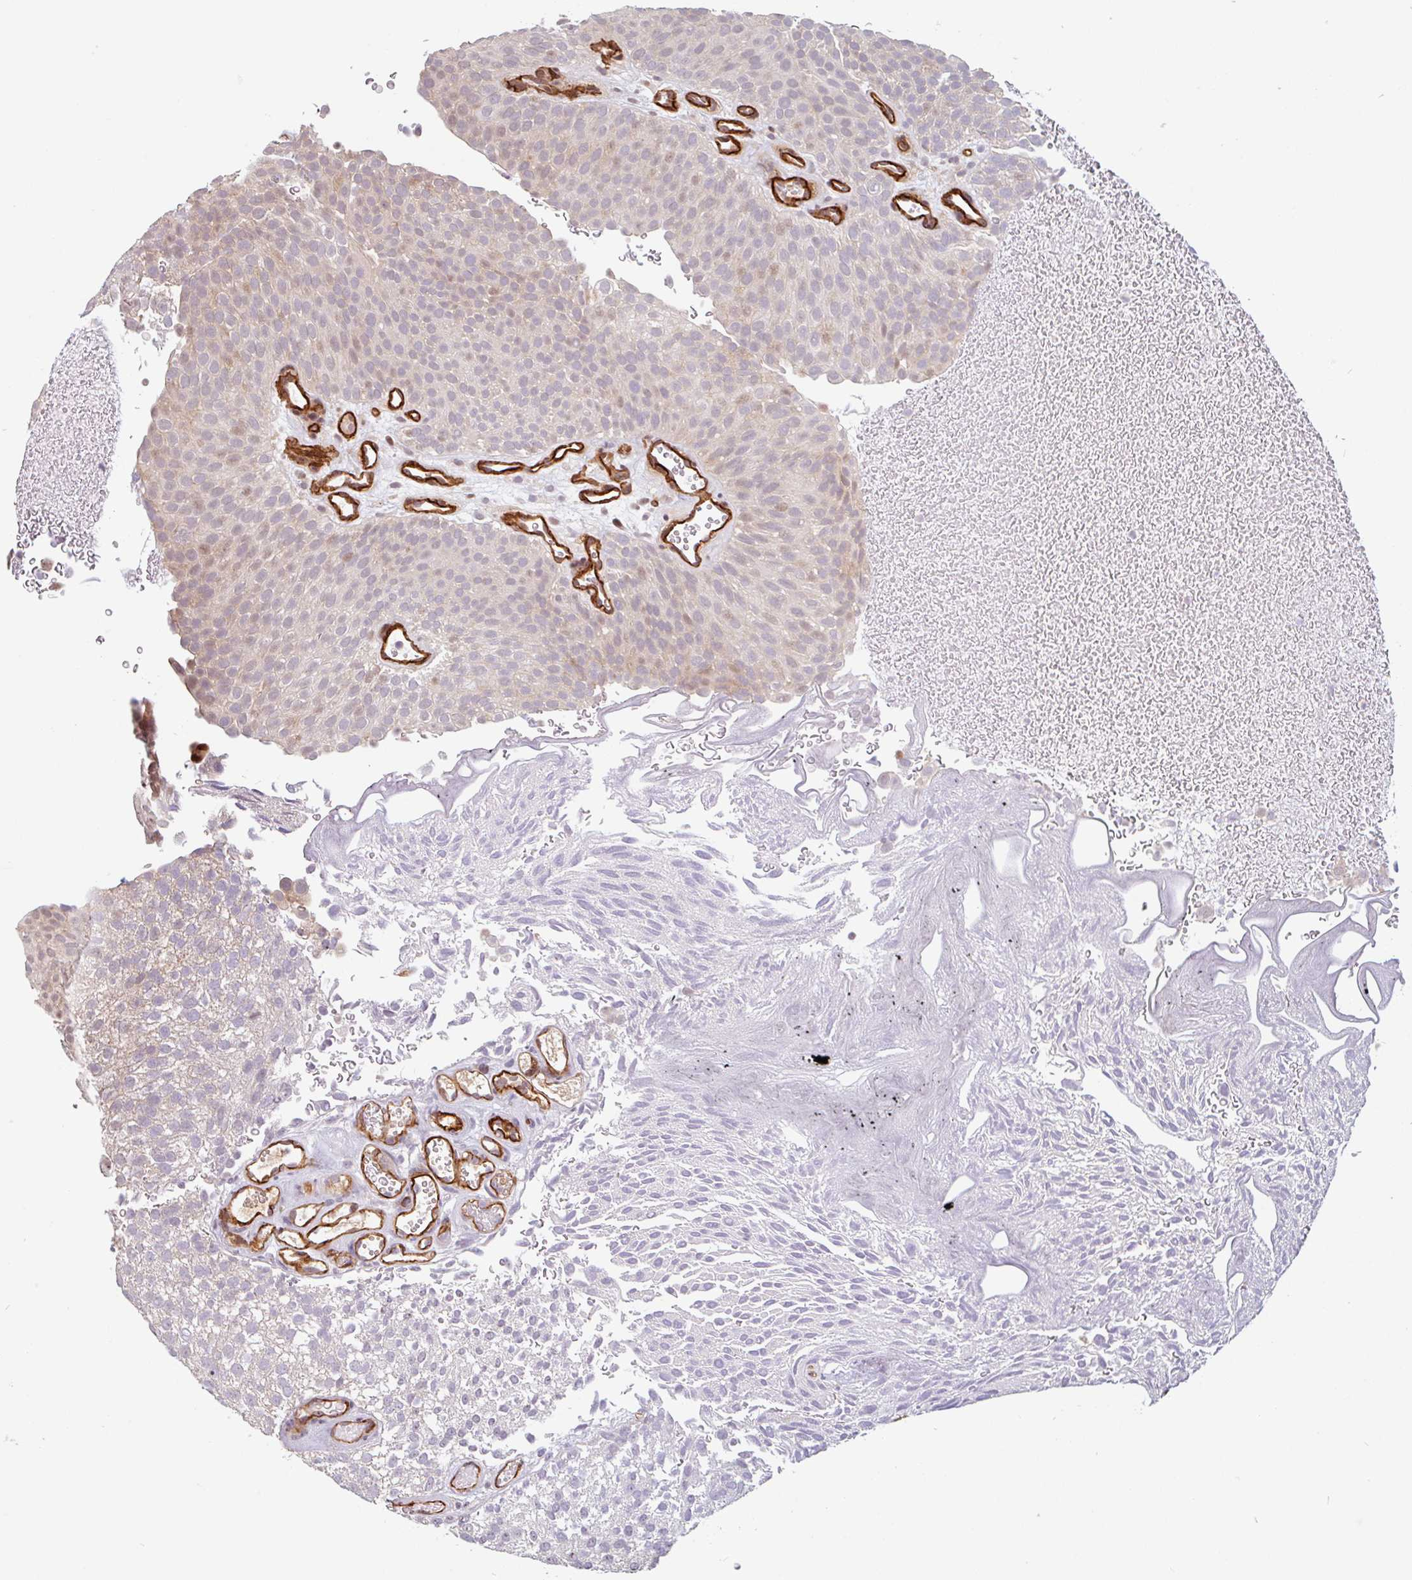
{"staining": {"intensity": "weak", "quantity": "25%-75%", "location": "nuclear"}, "tissue": "urothelial cancer", "cell_type": "Tumor cells", "image_type": "cancer", "snomed": [{"axis": "morphology", "description": "Urothelial carcinoma, Low grade"}, {"axis": "topography", "description": "Urinary bladder"}], "caption": "Urothelial cancer stained for a protein displays weak nuclear positivity in tumor cells. Nuclei are stained in blue.", "gene": "ZNF689", "patient": {"sex": "male", "age": 78}}